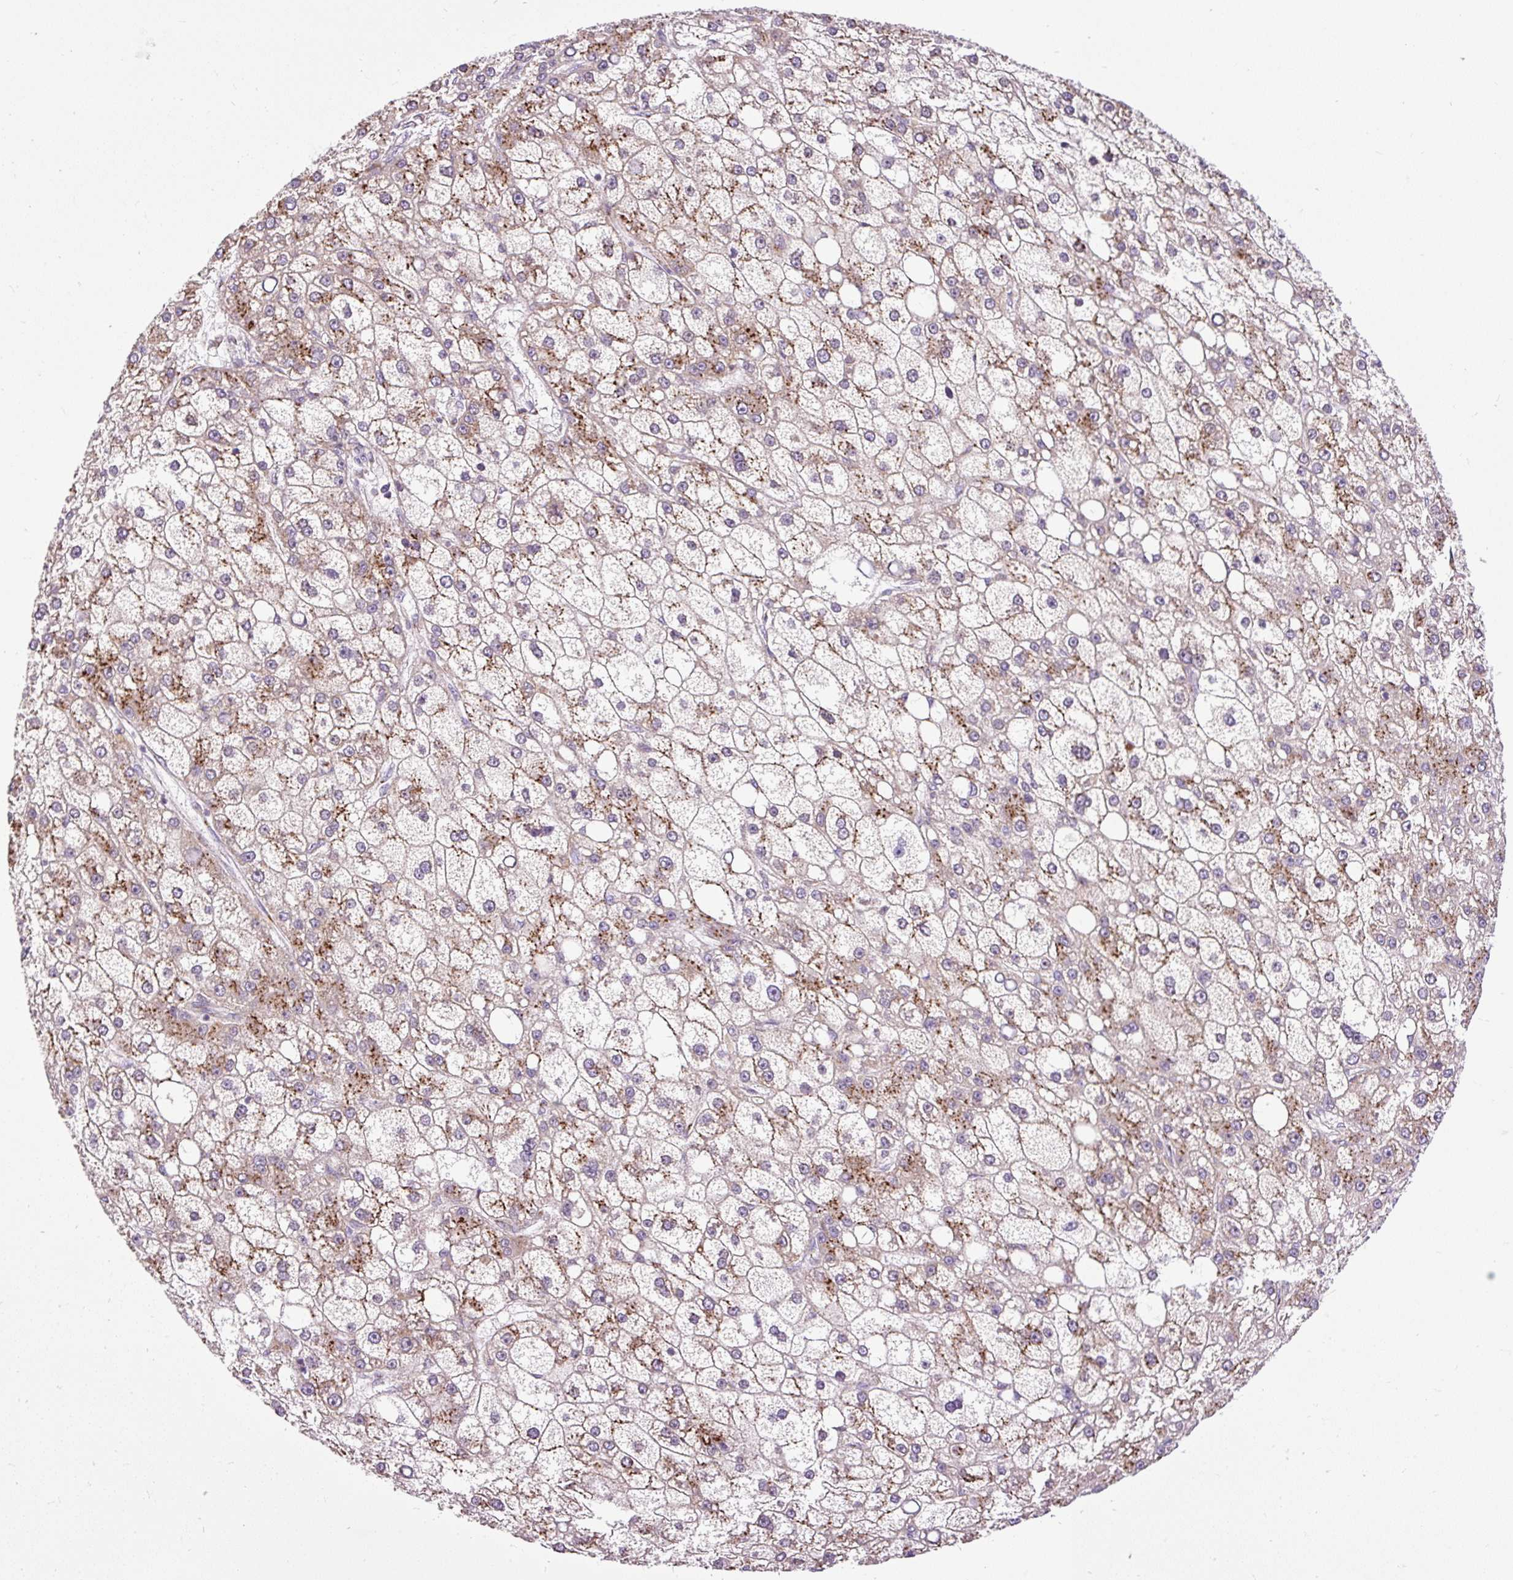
{"staining": {"intensity": "moderate", "quantity": "25%-75%", "location": "cytoplasmic/membranous"}, "tissue": "liver cancer", "cell_type": "Tumor cells", "image_type": "cancer", "snomed": [{"axis": "morphology", "description": "Carcinoma, Hepatocellular, NOS"}, {"axis": "topography", "description": "Liver"}], "caption": "Human liver hepatocellular carcinoma stained for a protein (brown) exhibits moderate cytoplasmic/membranous positive expression in about 25%-75% of tumor cells.", "gene": "MSMP", "patient": {"sex": "male", "age": 67}}